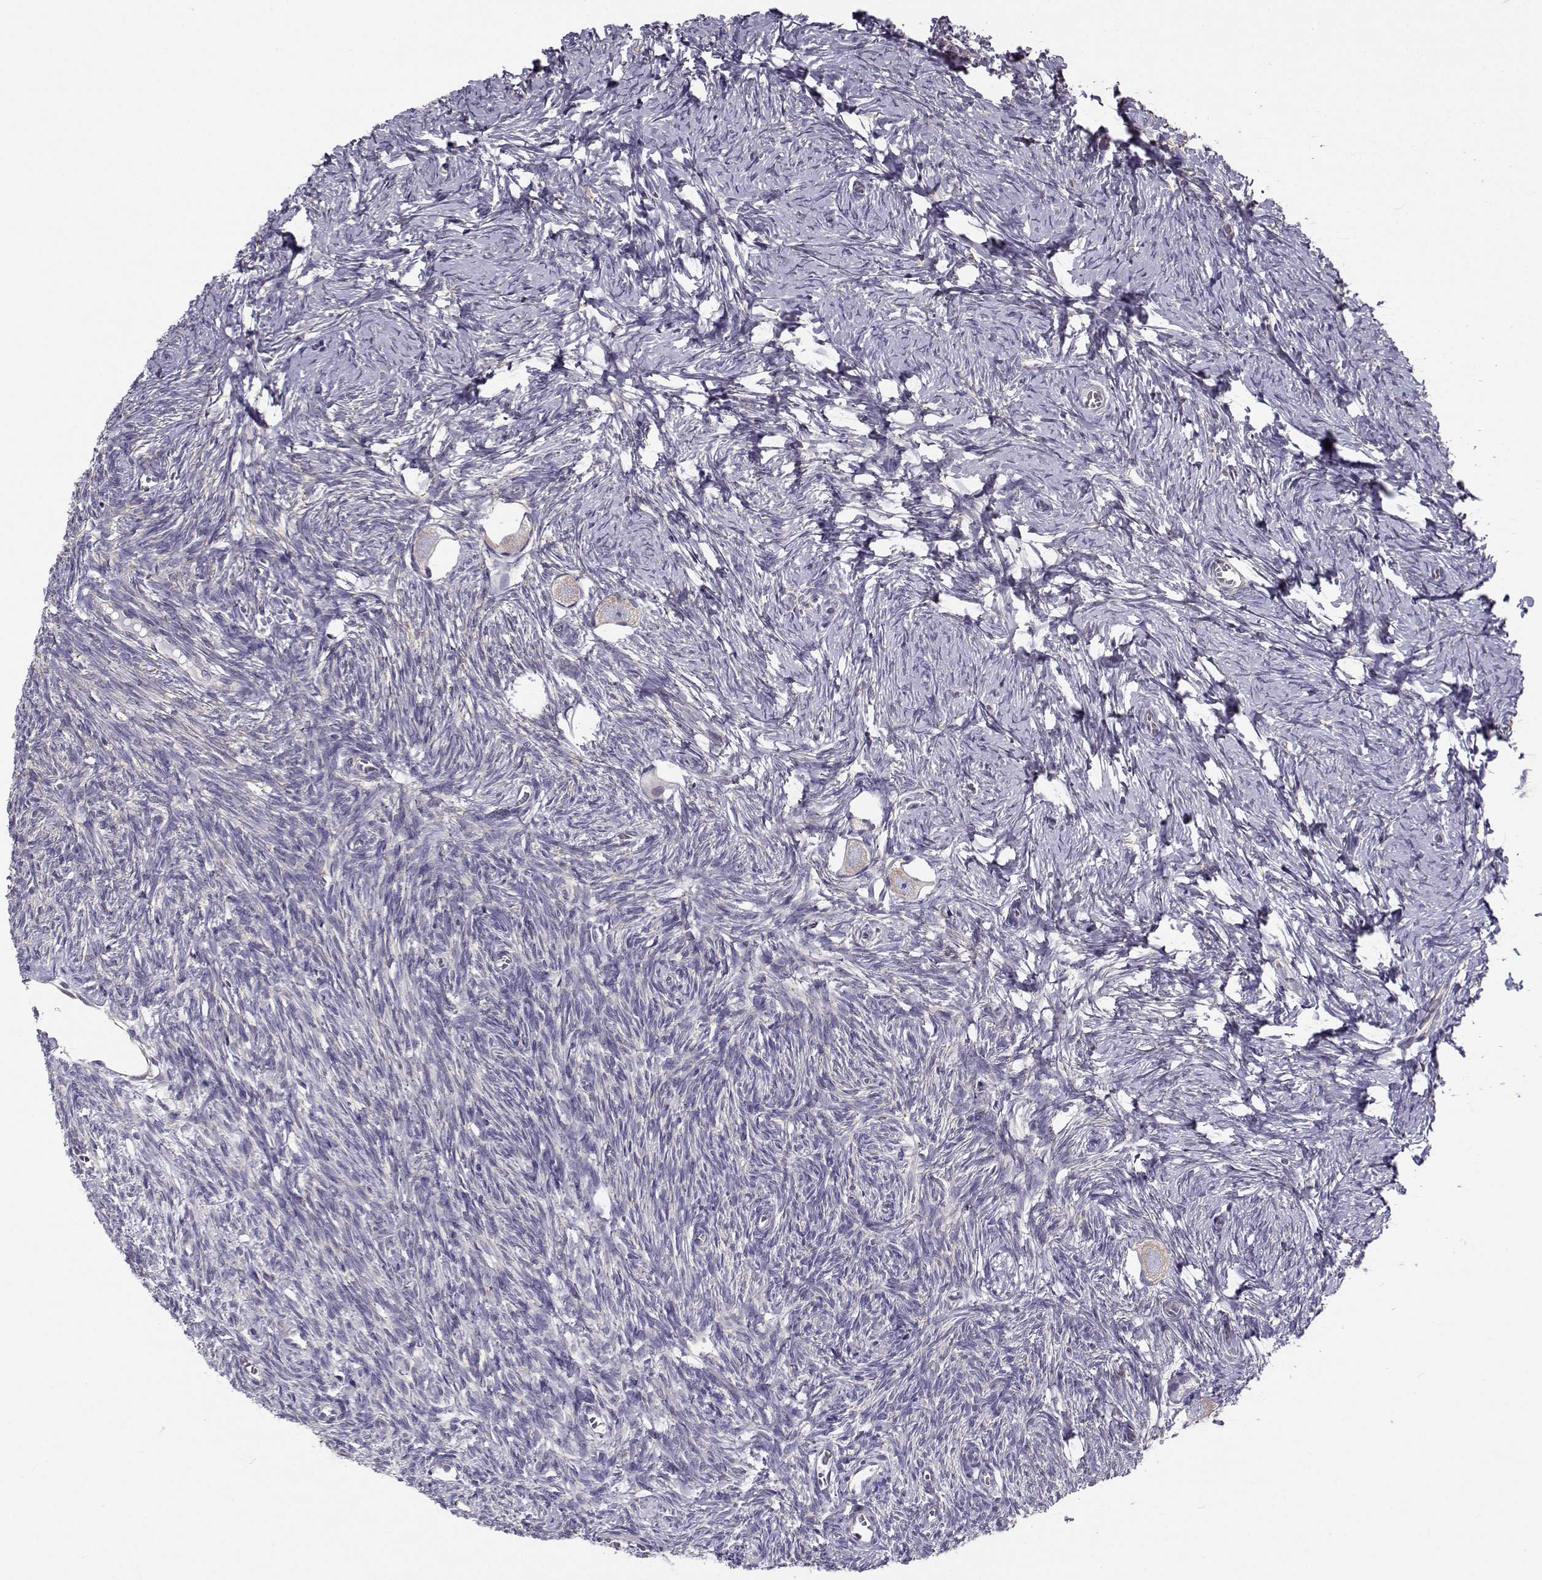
{"staining": {"intensity": "weak", "quantity": "<25%", "location": "cytoplasmic/membranous"}, "tissue": "ovary", "cell_type": "Follicle cells", "image_type": "normal", "snomed": [{"axis": "morphology", "description": "Normal tissue, NOS"}, {"axis": "topography", "description": "Ovary"}], "caption": "An immunohistochemistry (IHC) photomicrograph of unremarkable ovary is shown. There is no staining in follicle cells of ovary.", "gene": "BEND6", "patient": {"sex": "female", "age": 27}}